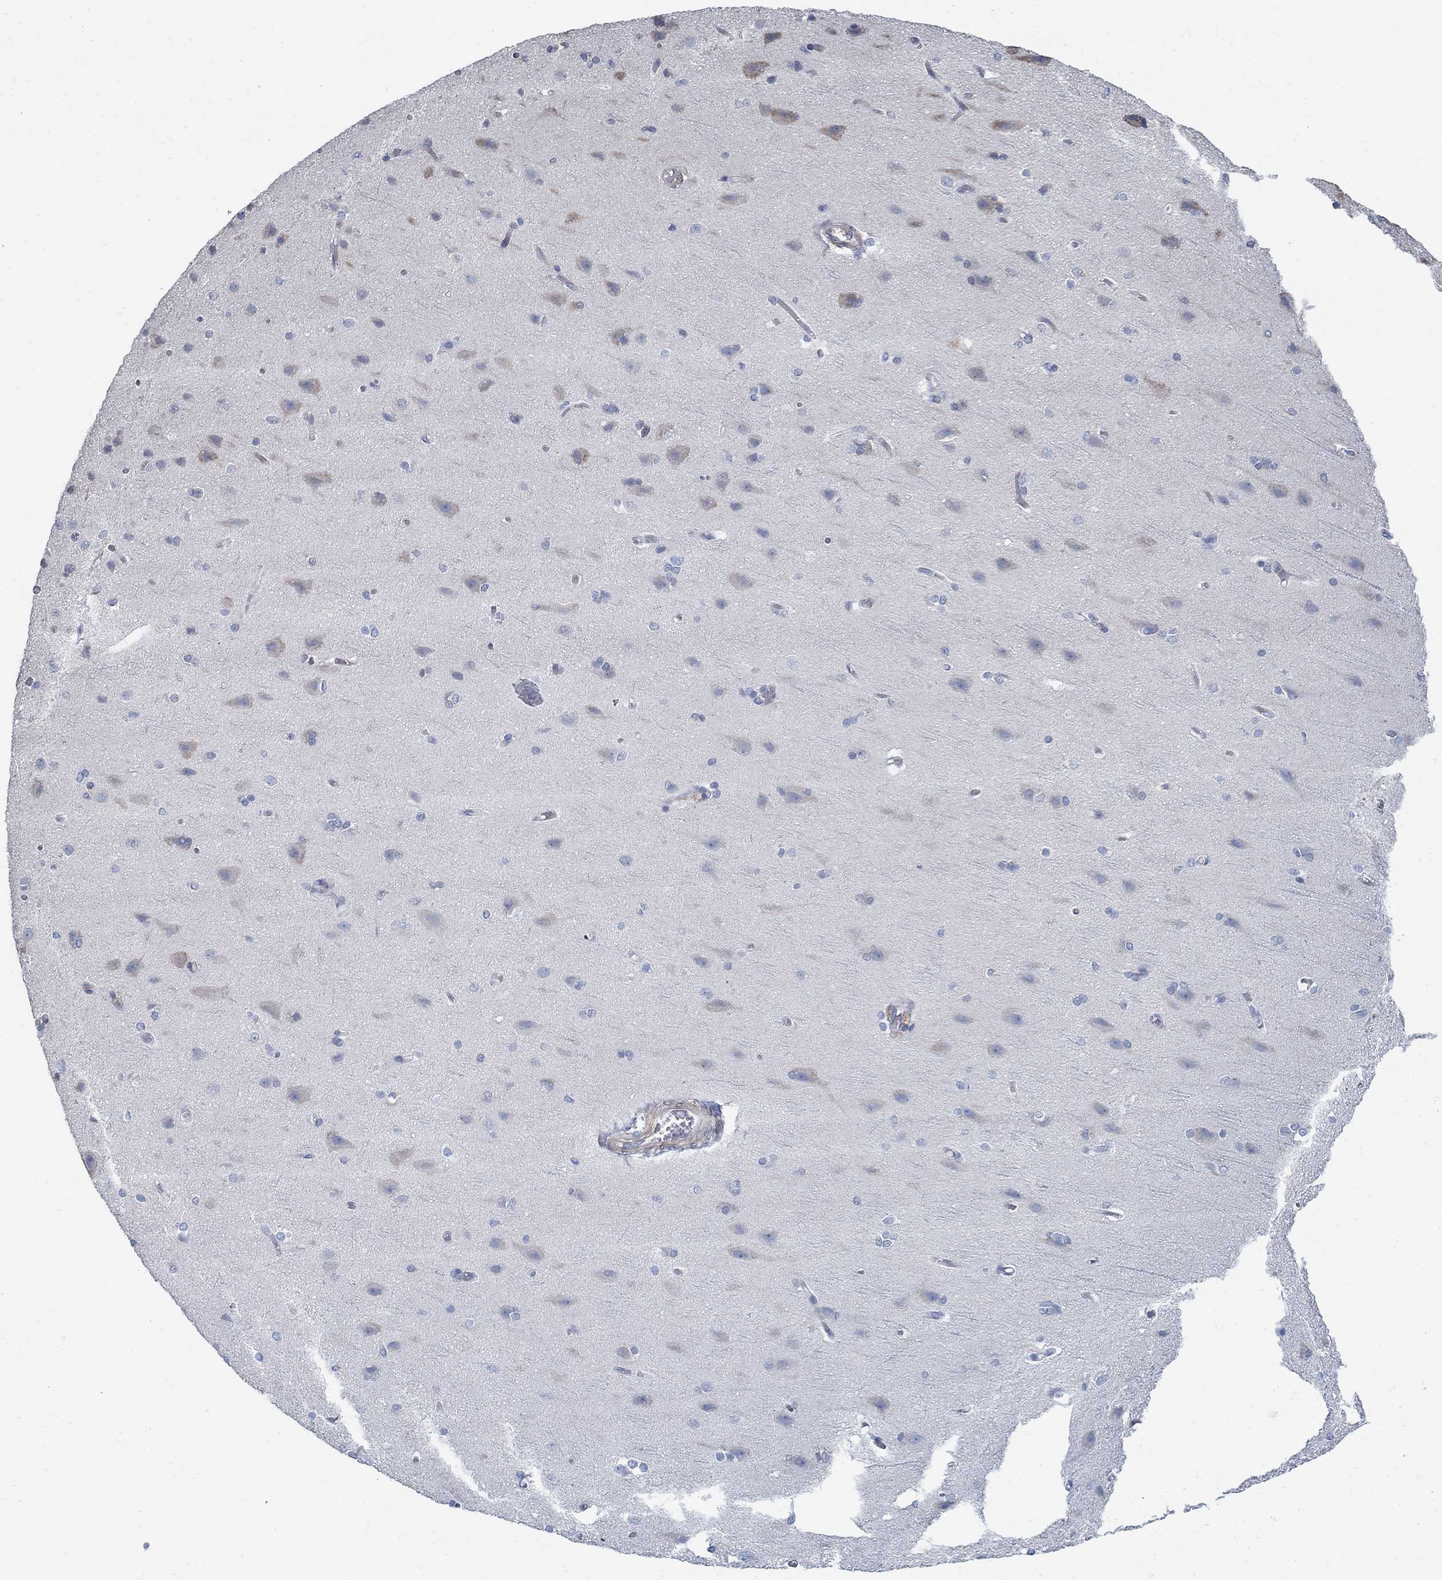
{"staining": {"intensity": "negative", "quantity": "none", "location": "none"}, "tissue": "cerebral cortex", "cell_type": "Endothelial cells", "image_type": "normal", "snomed": [{"axis": "morphology", "description": "Normal tissue, NOS"}, {"axis": "topography", "description": "Cerebral cortex"}], "caption": "IHC histopathology image of benign cerebral cortex: cerebral cortex stained with DAB shows no significant protein positivity in endothelial cells. (IHC, brightfield microscopy, high magnification).", "gene": "C15orf39", "patient": {"sex": "male", "age": 37}}